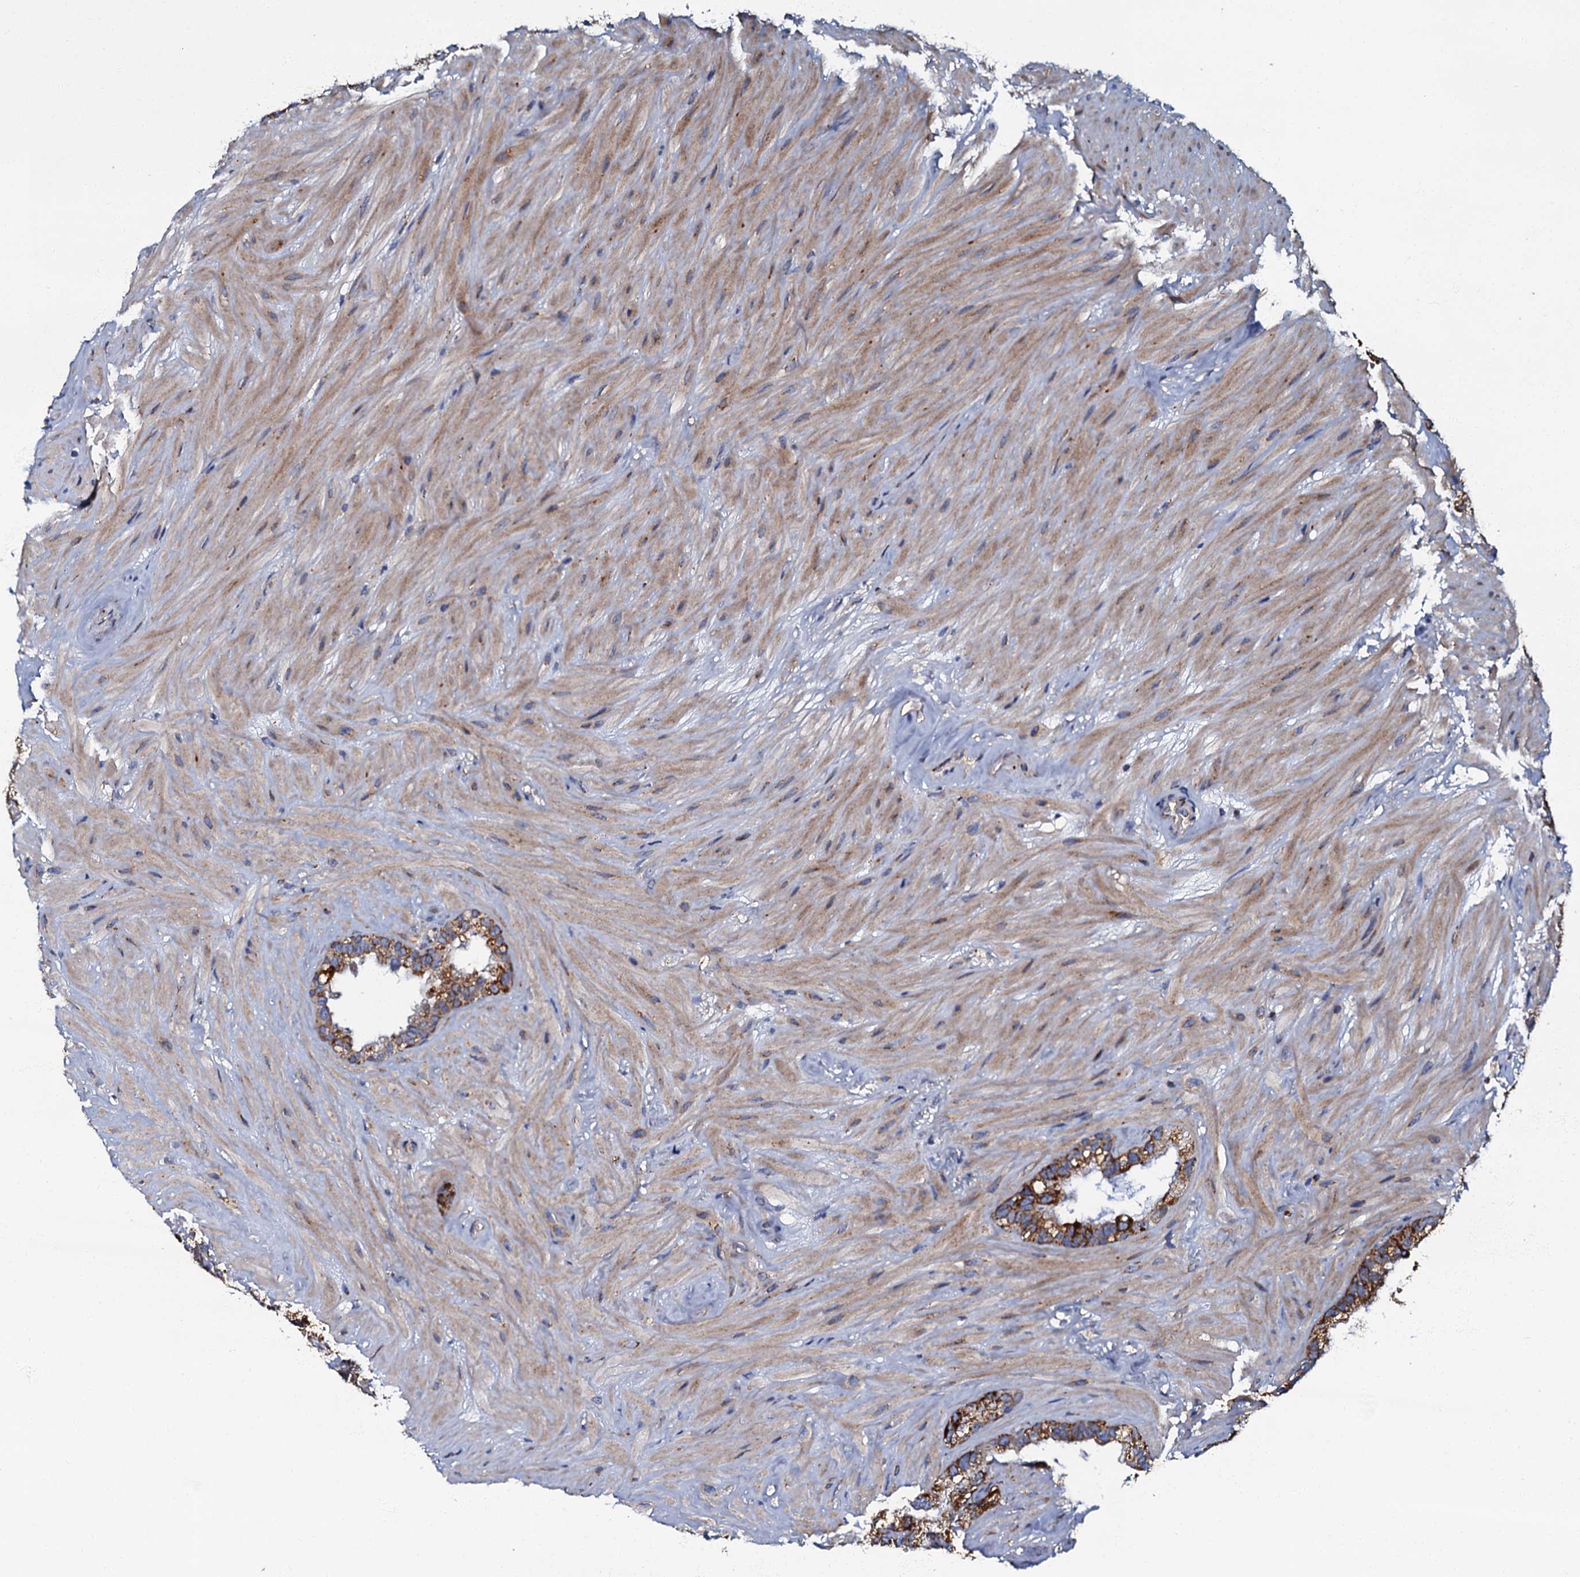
{"staining": {"intensity": "strong", "quantity": ">75%", "location": "cytoplasmic/membranous"}, "tissue": "seminal vesicle", "cell_type": "Glandular cells", "image_type": "normal", "snomed": [{"axis": "morphology", "description": "Normal tissue, NOS"}, {"axis": "topography", "description": "Prostate"}, {"axis": "topography", "description": "Seminal veicle"}], "caption": "Strong cytoplasmic/membranous protein expression is appreciated in approximately >75% of glandular cells in seminal vesicle.", "gene": "NDUFA12", "patient": {"sex": "male", "age": 68}}